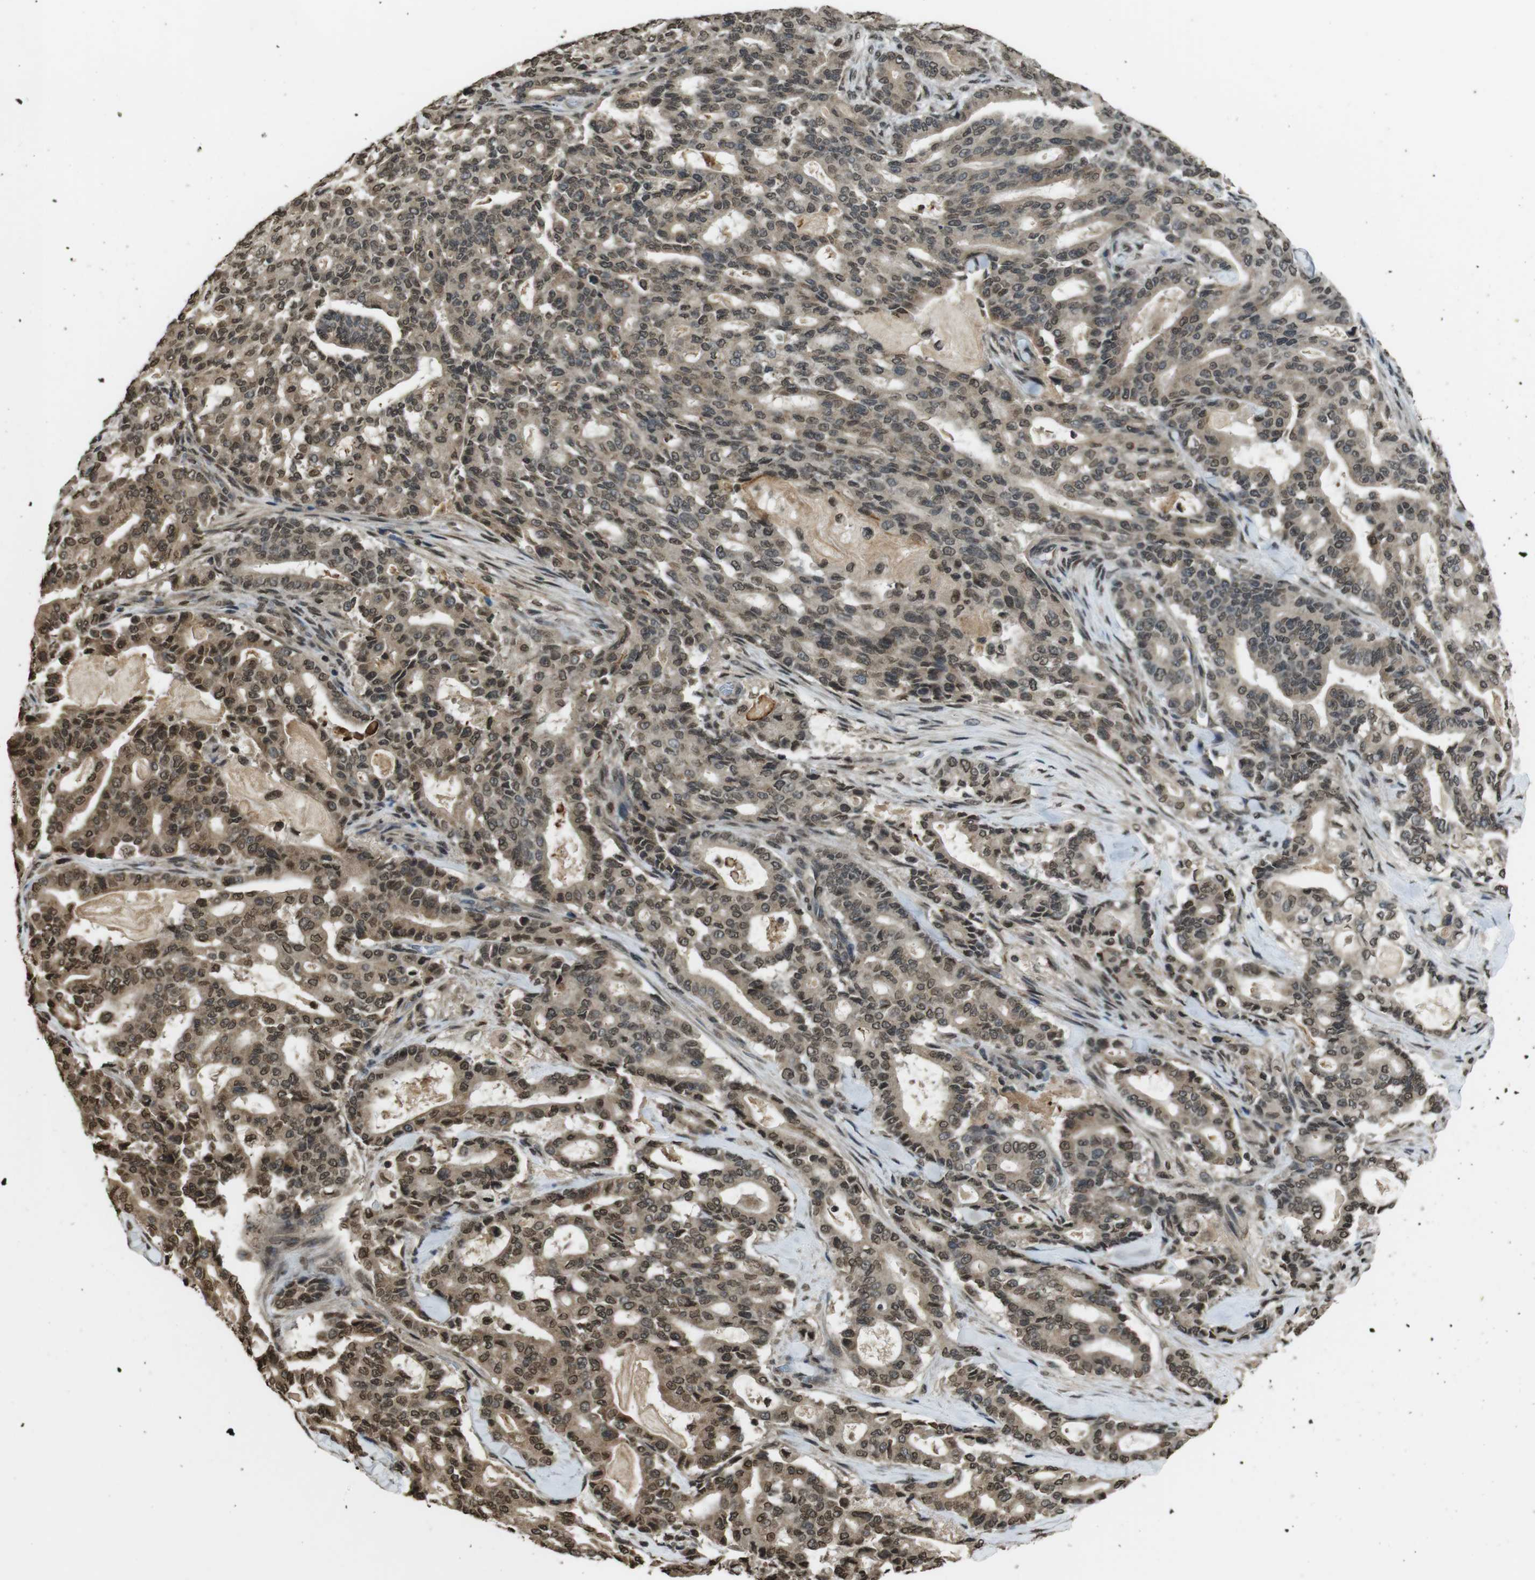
{"staining": {"intensity": "moderate", "quantity": "25%-75%", "location": "nuclear"}, "tissue": "pancreatic cancer", "cell_type": "Tumor cells", "image_type": "cancer", "snomed": [{"axis": "morphology", "description": "Adenocarcinoma, NOS"}, {"axis": "topography", "description": "Pancreas"}], "caption": "Pancreatic cancer (adenocarcinoma) stained for a protein demonstrates moderate nuclear positivity in tumor cells.", "gene": "MAF", "patient": {"sex": "male", "age": 63}}